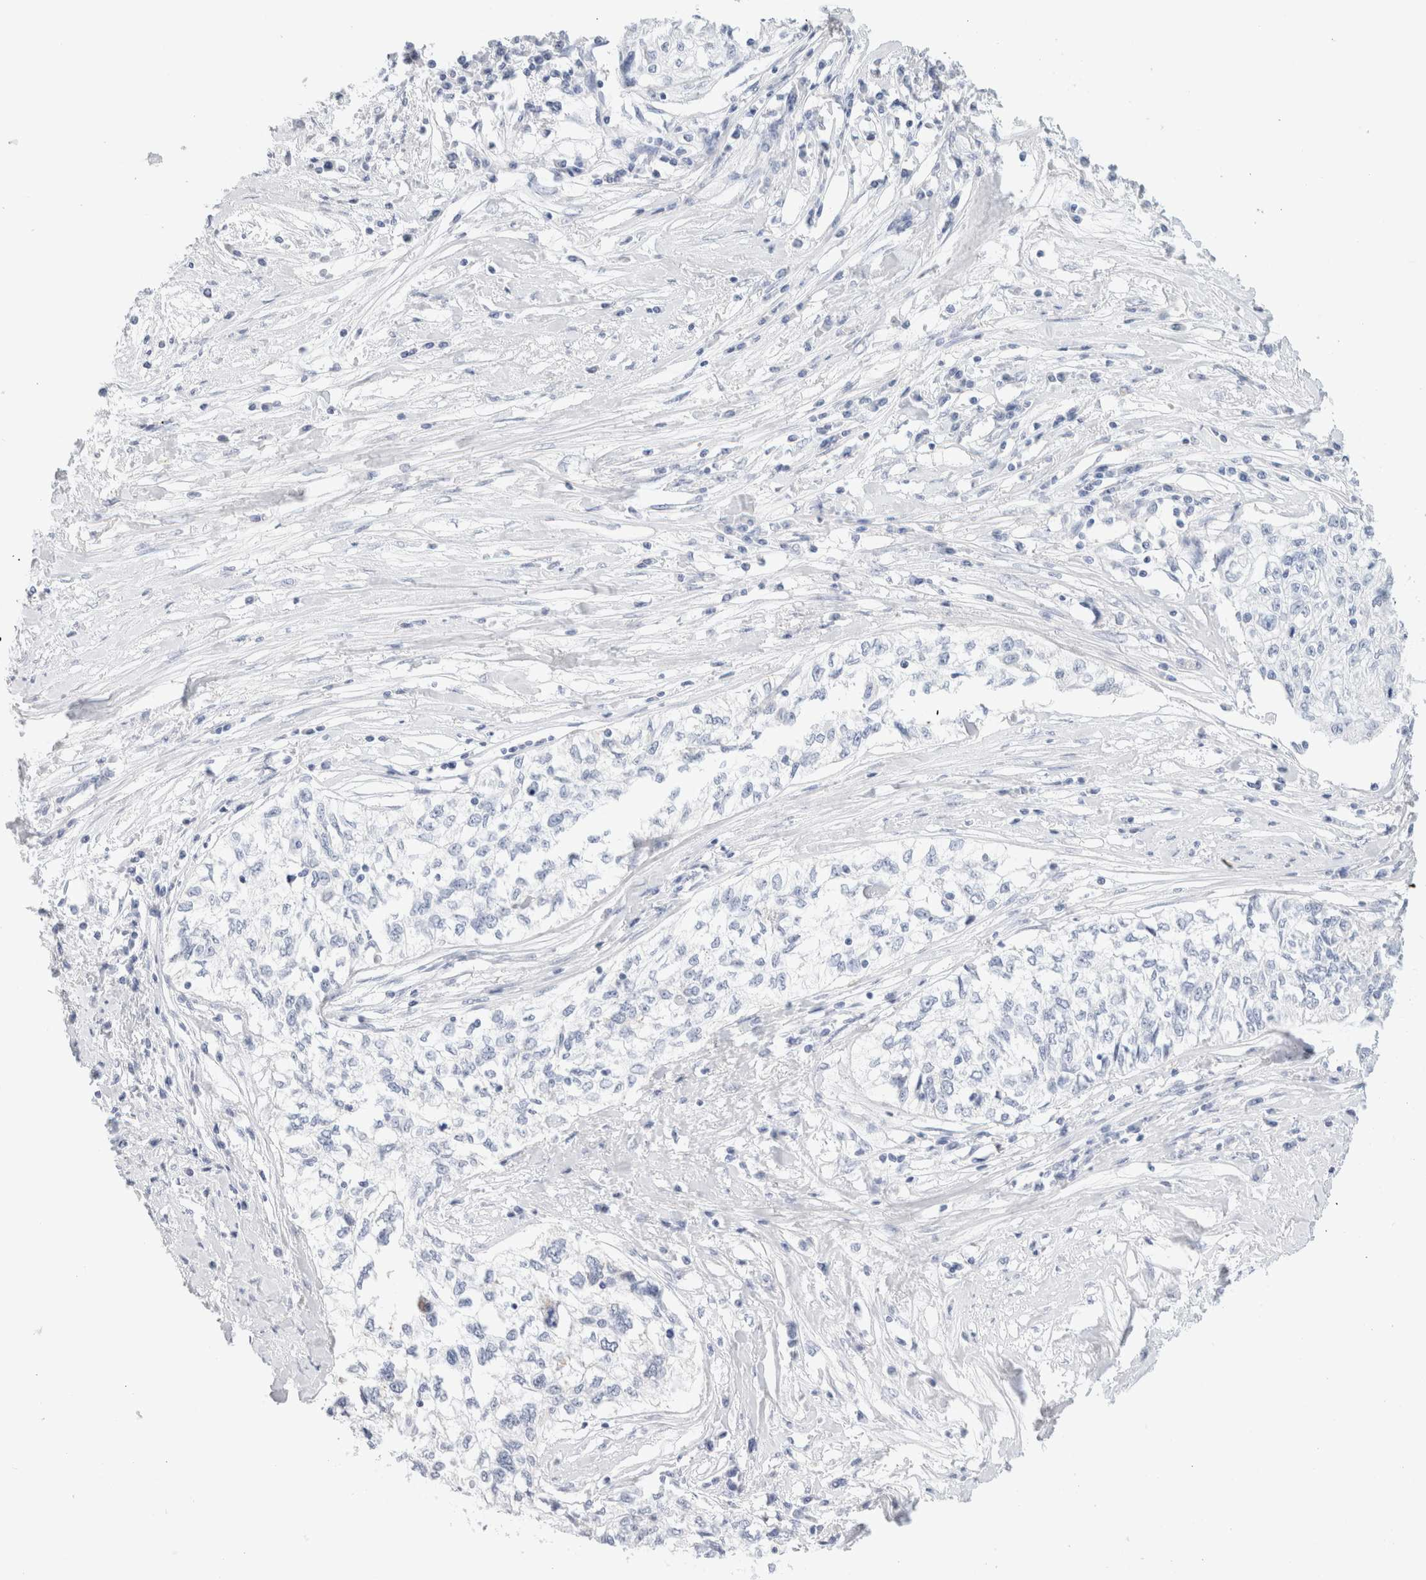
{"staining": {"intensity": "negative", "quantity": "none", "location": "none"}, "tissue": "cervical cancer", "cell_type": "Tumor cells", "image_type": "cancer", "snomed": [{"axis": "morphology", "description": "Squamous cell carcinoma, NOS"}, {"axis": "topography", "description": "Cervix"}], "caption": "Cervical cancer (squamous cell carcinoma) stained for a protein using immunohistochemistry (IHC) displays no staining tumor cells.", "gene": "ARG1", "patient": {"sex": "female", "age": 57}}